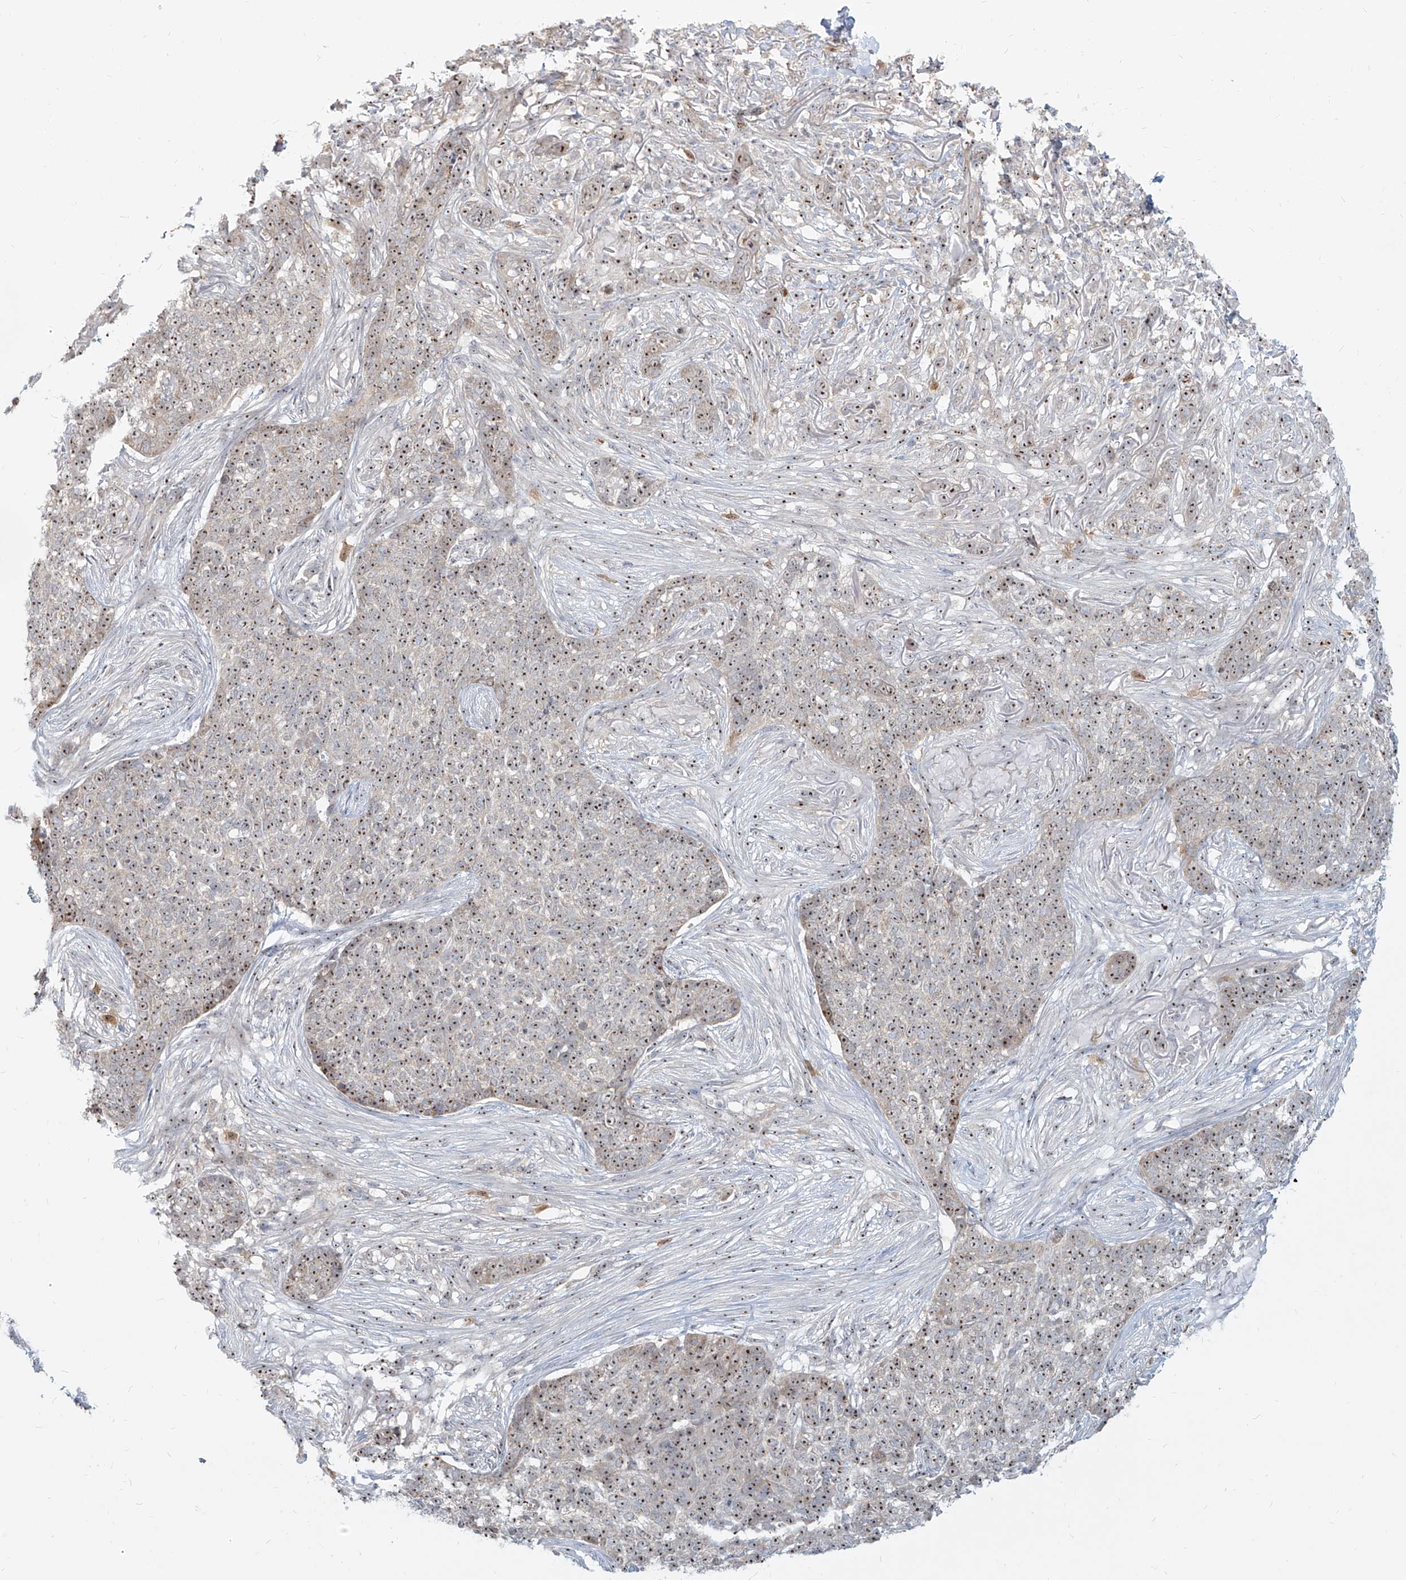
{"staining": {"intensity": "moderate", "quantity": ">75%", "location": "nuclear"}, "tissue": "skin cancer", "cell_type": "Tumor cells", "image_type": "cancer", "snomed": [{"axis": "morphology", "description": "Basal cell carcinoma"}, {"axis": "topography", "description": "Skin"}], "caption": "Tumor cells show moderate nuclear positivity in approximately >75% of cells in basal cell carcinoma (skin). The staining was performed using DAB (3,3'-diaminobenzidine), with brown indicating positive protein expression. Nuclei are stained blue with hematoxylin.", "gene": "BYSL", "patient": {"sex": "male", "age": 85}}